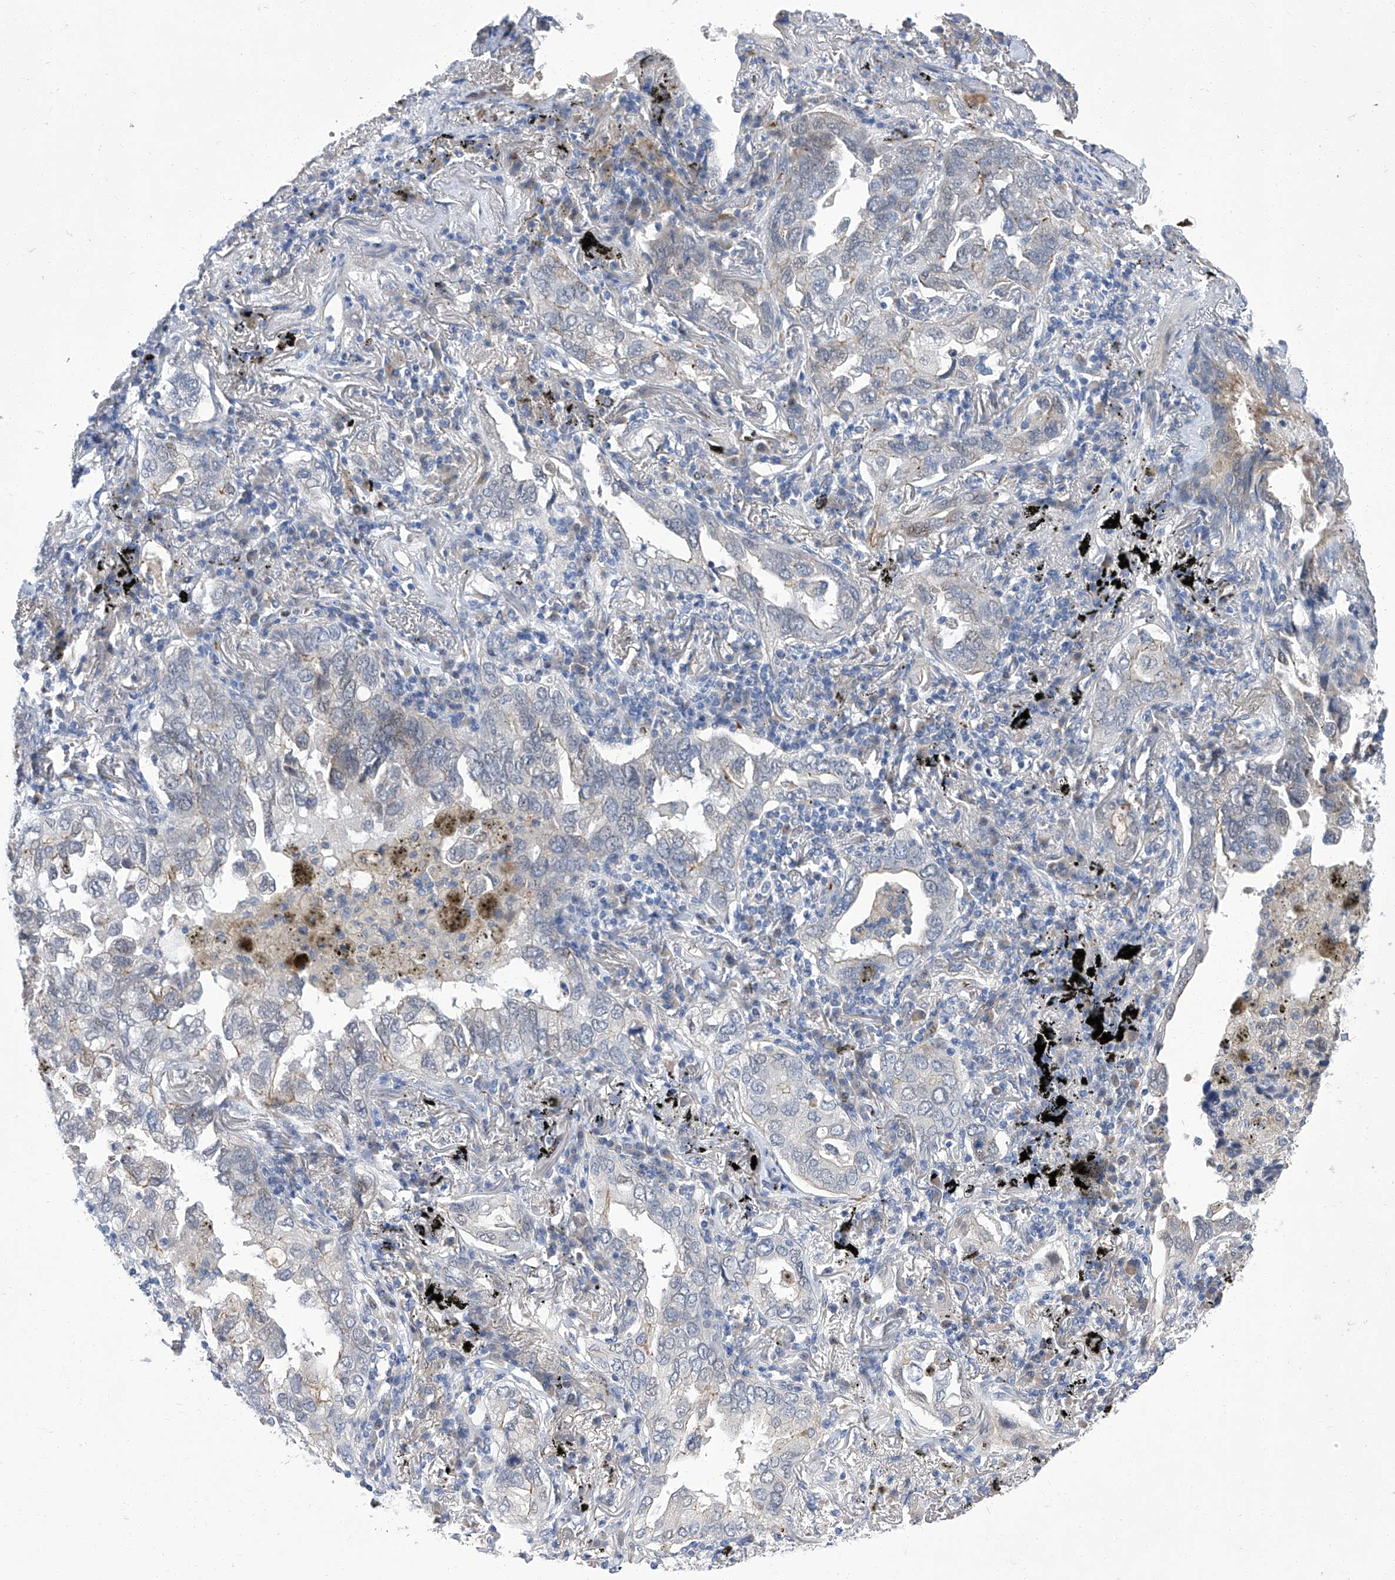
{"staining": {"intensity": "negative", "quantity": "none", "location": "none"}, "tissue": "lung cancer", "cell_type": "Tumor cells", "image_type": "cancer", "snomed": [{"axis": "morphology", "description": "Adenocarcinoma, NOS"}, {"axis": "topography", "description": "Lung"}], "caption": "Tumor cells are negative for protein expression in human lung adenocarcinoma. Brightfield microscopy of immunohistochemistry stained with DAB (brown) and hematoxylin (blue), captured at high magnification.", "gene": "PARD3", "patient": {"sex": "male", "age": 65}}